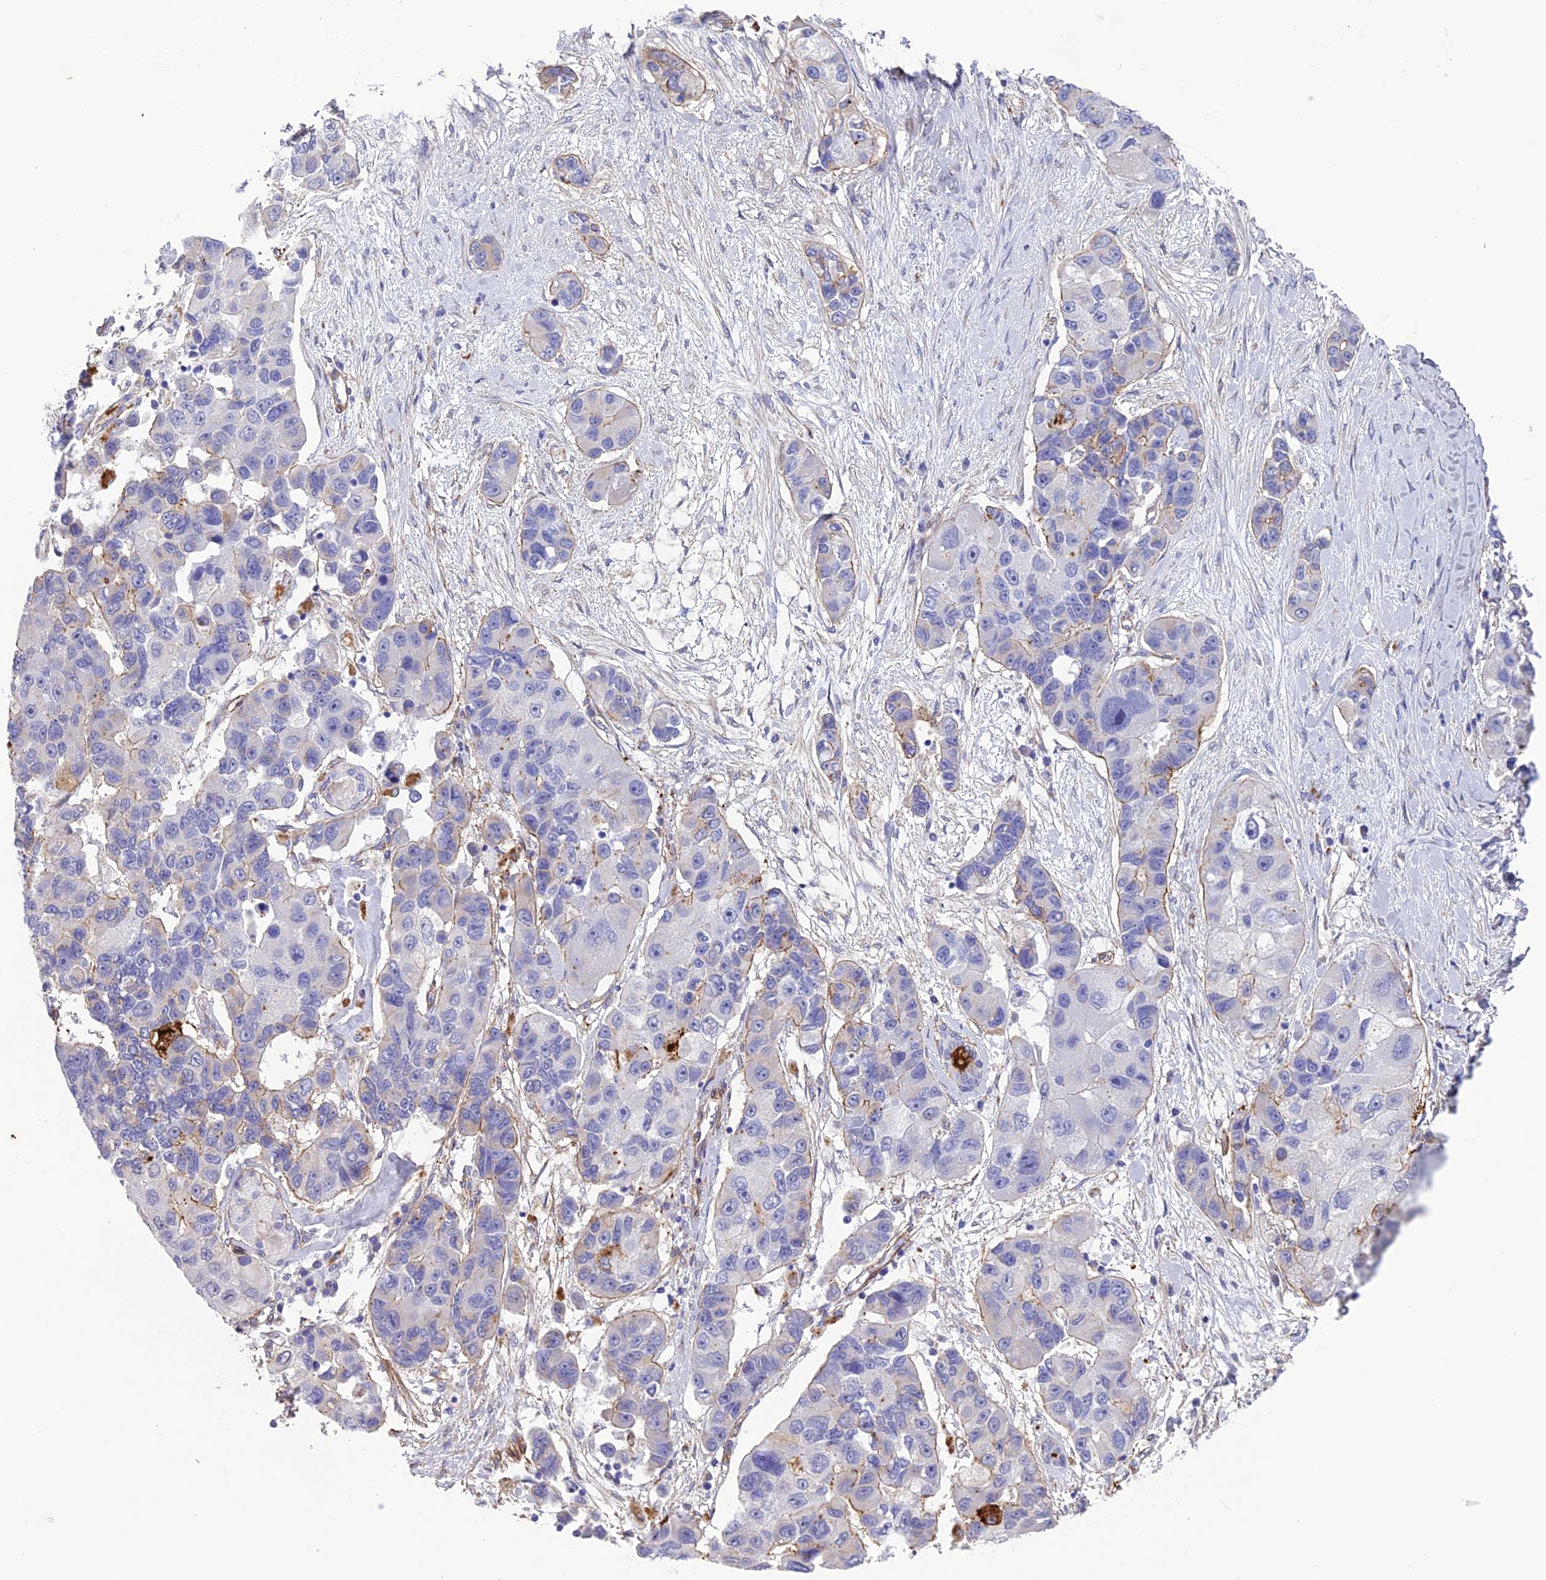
{"staining": {"intensity": "strong", "quantity": "<25%", "location": "cytoplasmic/membranous"}, "tissue": "lung cancer", "cell_type": "Tumor cells", "image_type": "cancer", "snomed": [{"axis": "morphology", "description": "Adenocarcinoma, NOS"}, {"axis": "topography", "description": "Lung"}], "caption": "High-power microscopy captured an immunohistochemistry (IHC) image of adenocarcinoma (lung), revealing strong cytoplasmic/membranous expression in about <25% of tumor cells.", "gene": "TNS1", "patient": {"sex": "female", "age": 54}}